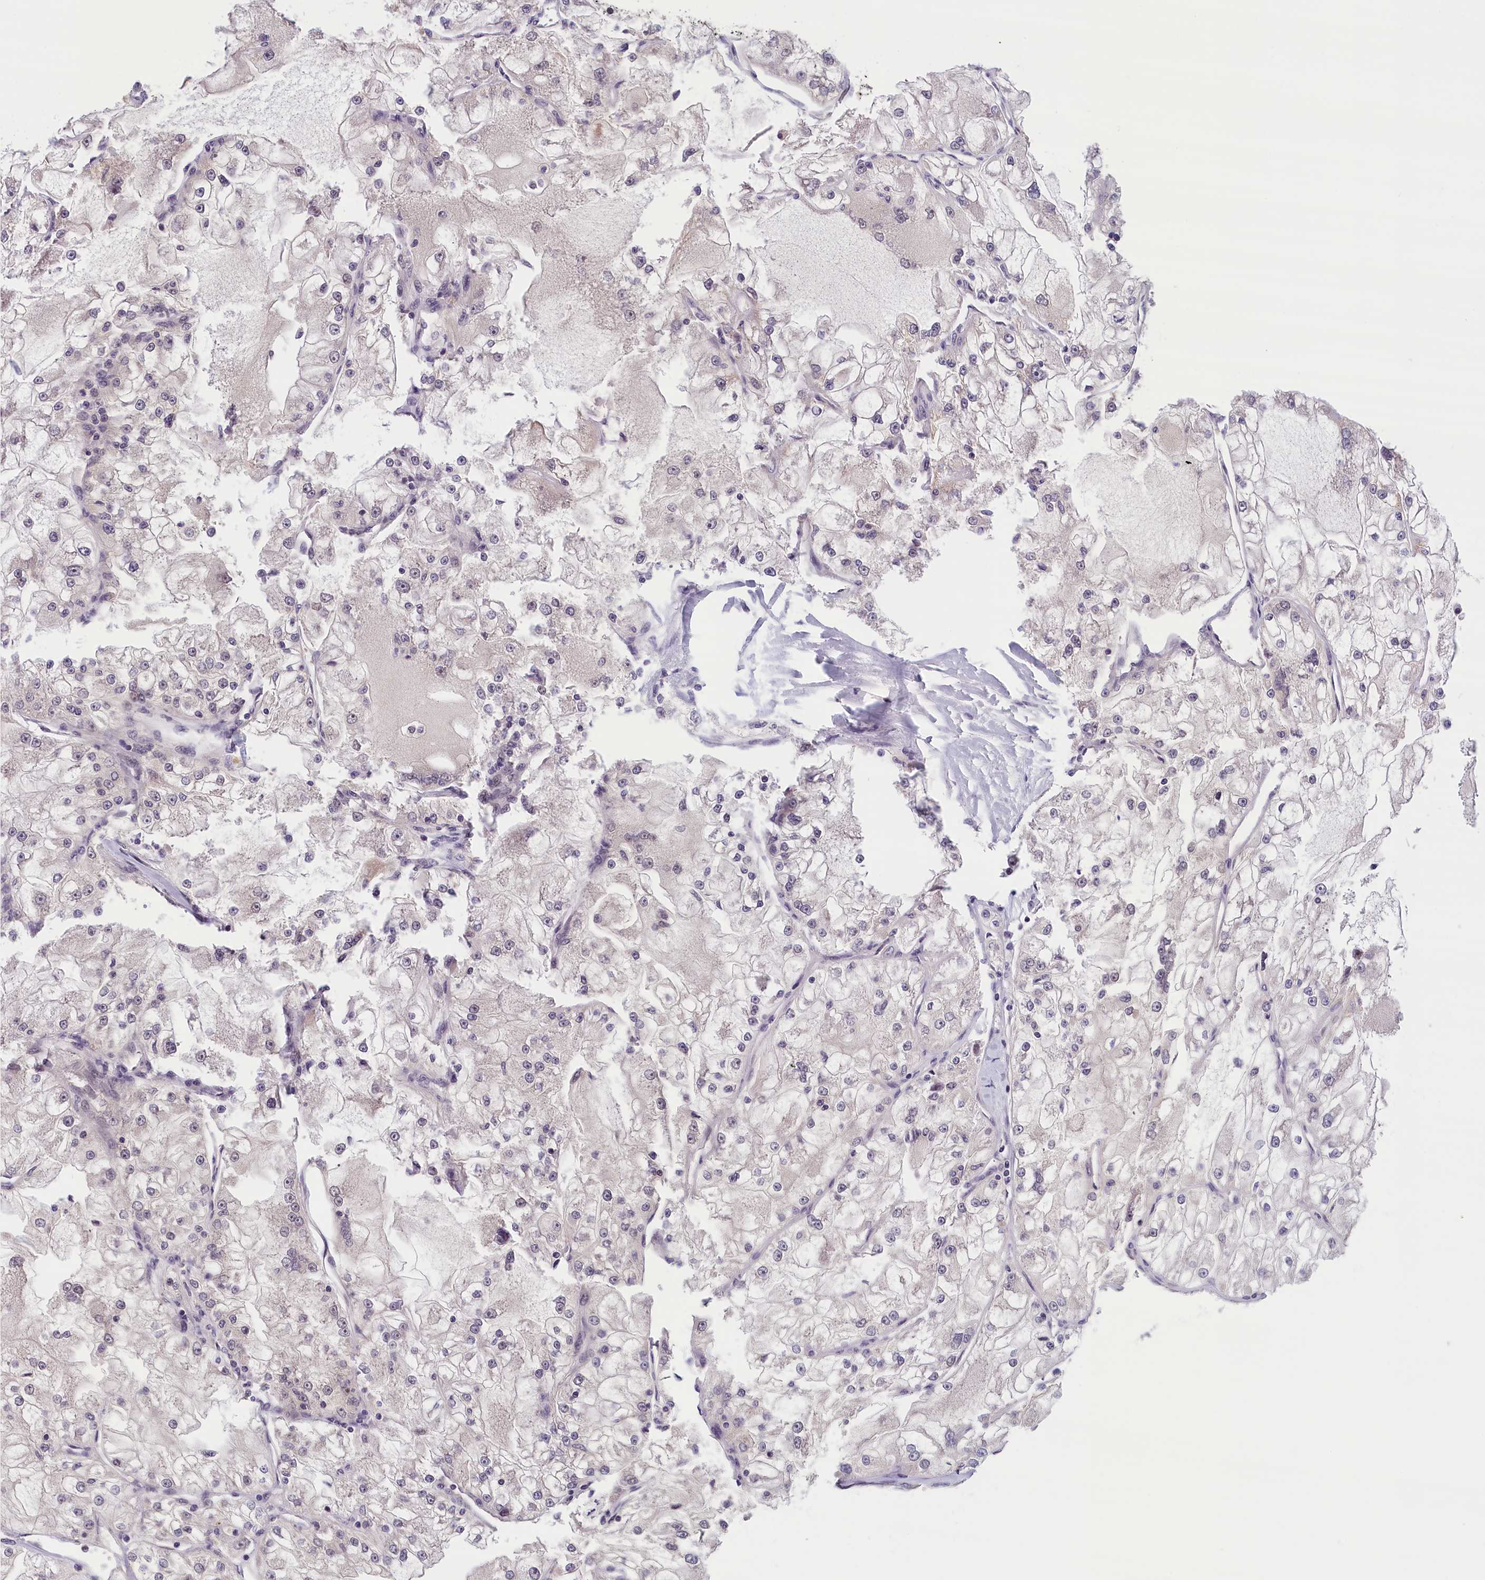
{"staining": {"intensity": "negative", "quantity": "none", "location": "none"}, "tissue": "renal cancer", "cell_type": "Tumor cells", "image_type": "cancer", "snomed": [{"axis": "morphology", "description": "Adenocarcinoma, NOS"}, {"axis": "topography", "description": "Kidney"}], "caption": "Immunohistochemical staining of human adenocarcinoma (renal) displays no significant staining in tumor cells. (Brightfield microscopy of DAB immunohistochemistry at high magnification).", "gene": "KCNK6", "patient": {"sex": "female", "age": 72}}